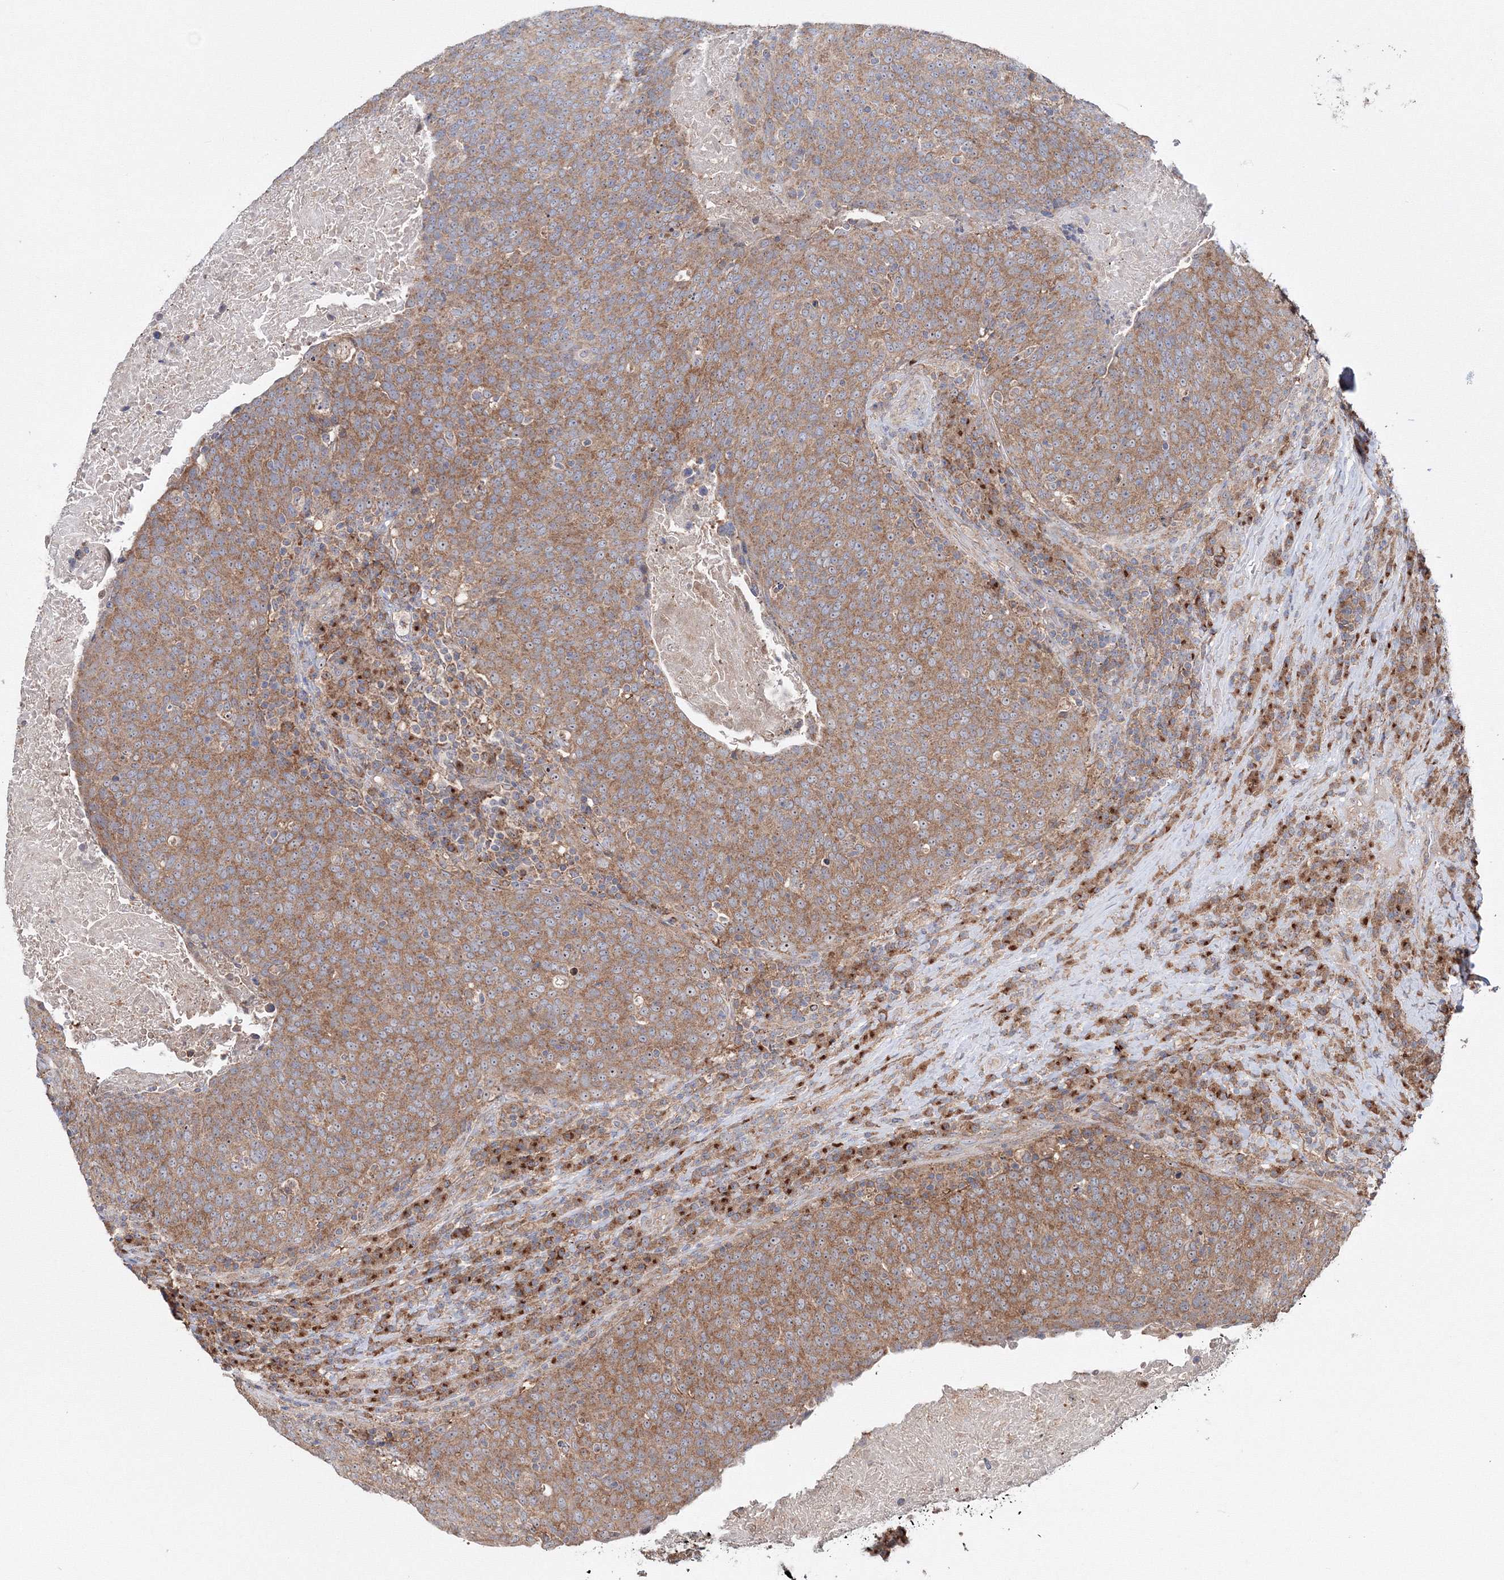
{"staining": {"intensity": "moderate", "quantity": ">75%", "location": "cytoplasmic/membranous"}, "tissue": "head and neck cancer", "cell_type": "Tumor cells", "image_type": "cancer", "snomed": [{"axis": "morphology", "description": "Squamous cell carcinoma, NOS"}, {"axis": "morphology", "description": "Squamous cell carcinoma, metastatic, NOS"}, {"axis": "topography", "description": "Lymph node"}, {"axis": "topography", "description": "Head-Neck"}], "caption": "Immunohistochemical staining of head and neck cancer reveals moderate cytoplasmic/membranous protein positivity in about >75% of tumor cells.", "gene": "PEX13", "patient": {"sex": "male", "age": 62}}